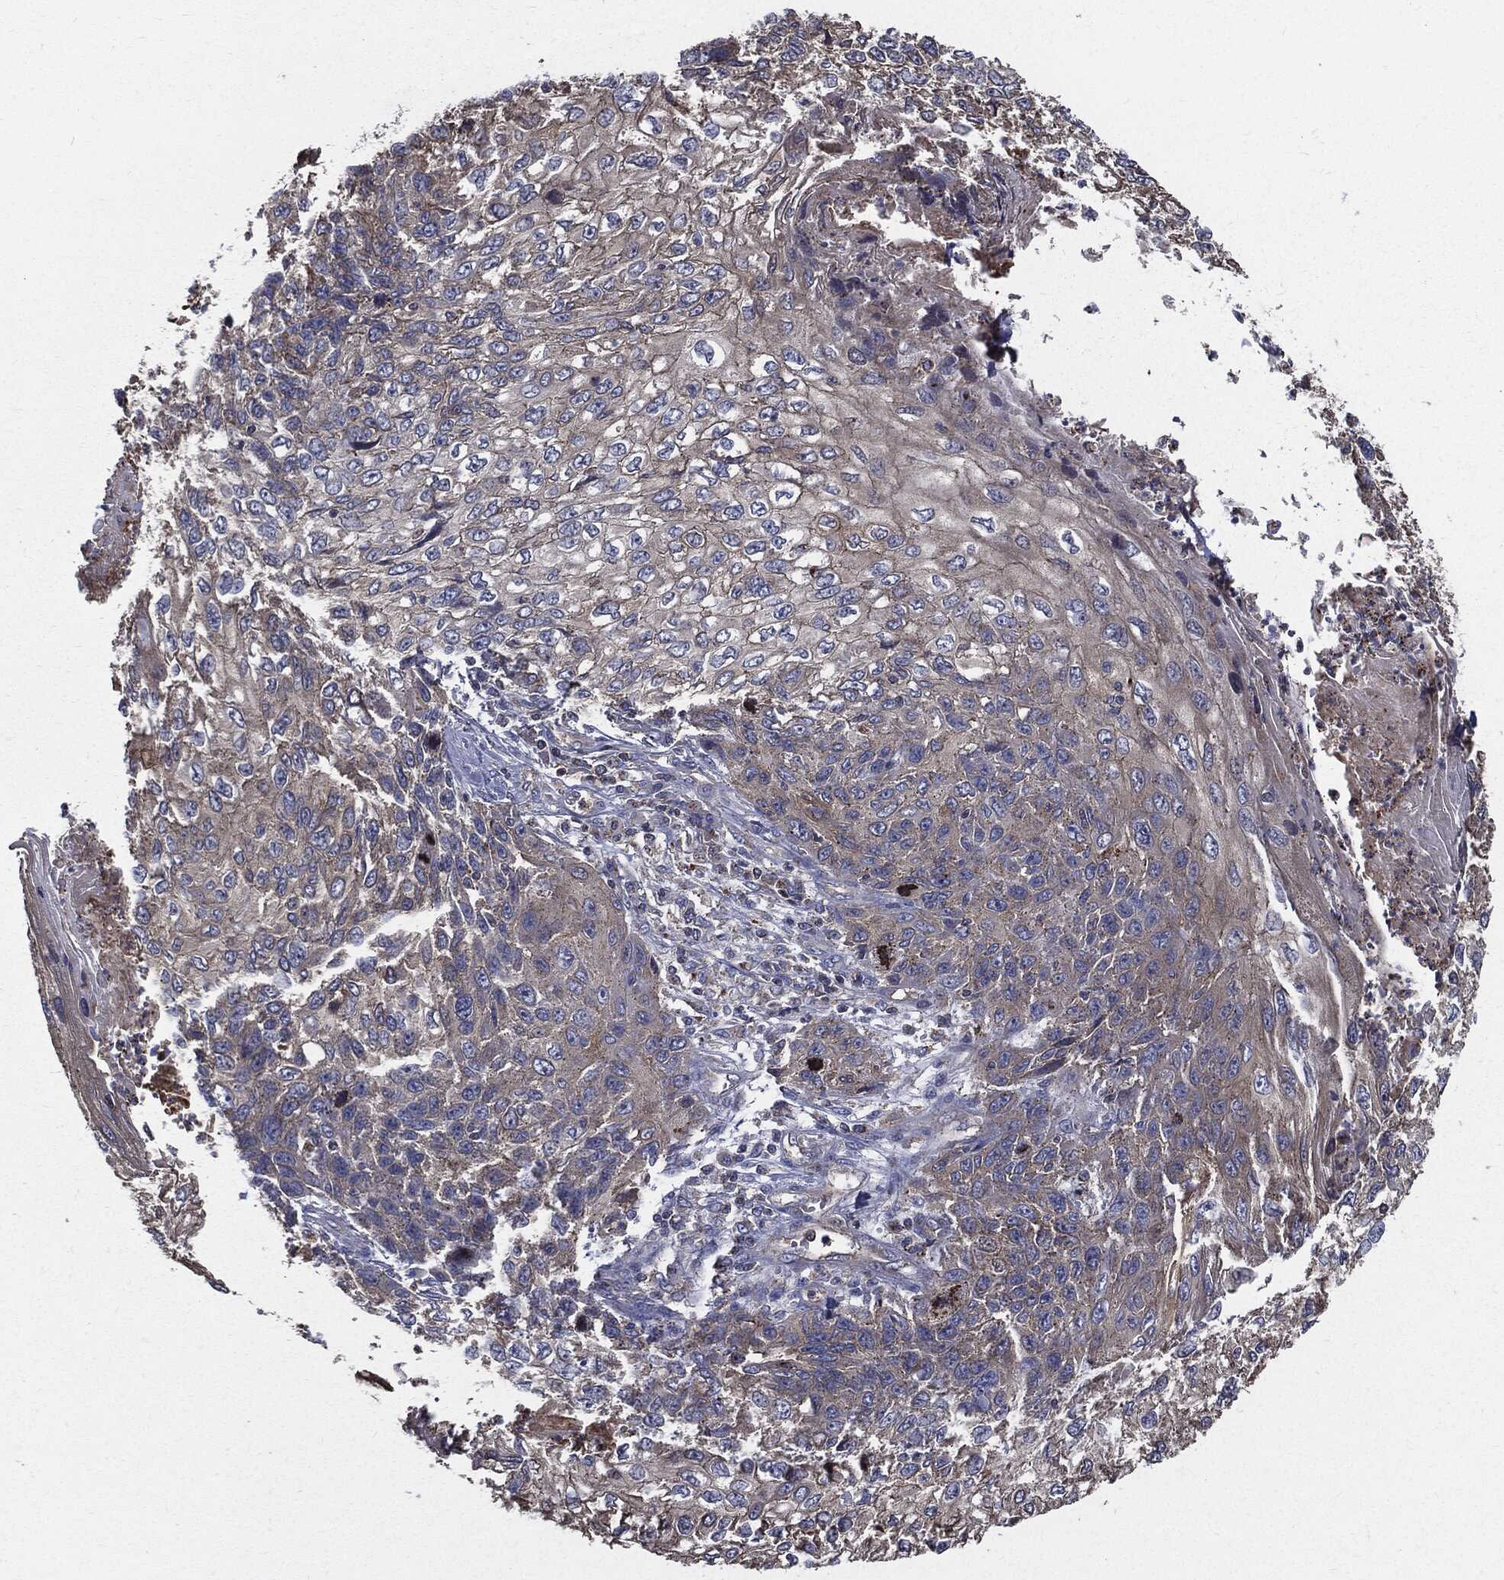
{"staining": {"intensity": "weak", "quantity": "<25%", "location": "cytoplasmic/membranous"}, "tissue": "skin cancer", "cell_type": "Tumor cells", "image_type": "cancer", "snomed": [{"axis": "morphology", "description": "Squamous cell carcinoma, NOS"}, {"axis": "topography", "description": "Skin"}], "caption": "Tumor cells are negative for brown protein staining in skin squamous cell carcinoma. Brightfield microscopy of immunohistochemistry (IHC) stained with DAB (brown) and hematoxylin (blue), captured at high magnification.", "gene": "PDCD6IP", "patient": {"sex": "male", "age": 92}}